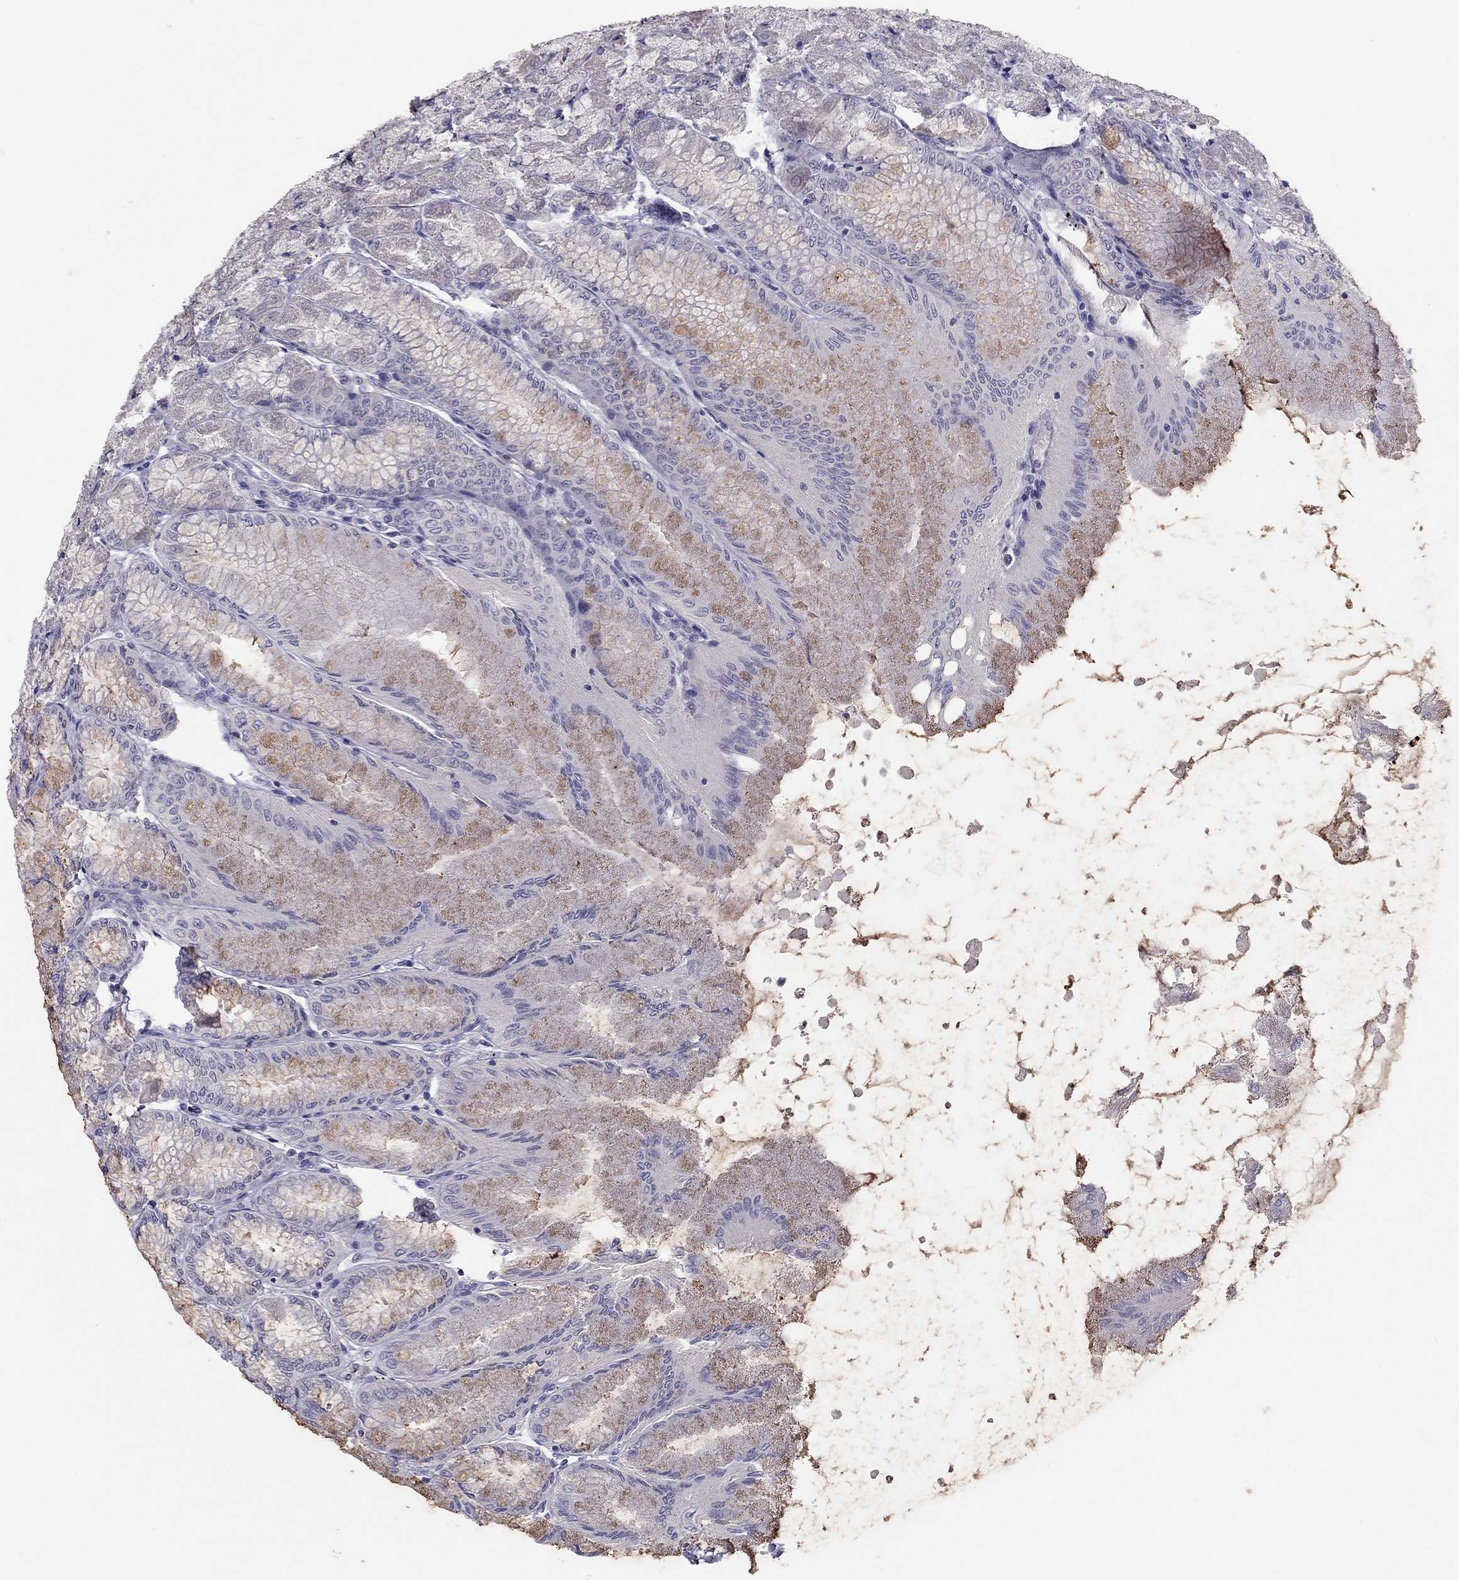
{"staining": {"intensity": "negative", "quantity": "none", "location": "none"}, "tissue": "stomach", "cell_type": "Glandular cells", "image_type": "normal", "snomed": [{"axis": "morphology", "description": "Normal tissue, NOS"}, {"axis": "topography", "description": "Stomach, upper"}], "caption": "A micrograph of human stomach is negative for staining in glandular cells. The staining was performed using DAB to visualize the protein expression in brown, while the nuclei were stained in blue with hematoxylin (Magnification: 20x).", "gene": "RHO", "patient": {"sex": "male", "age": 60}}